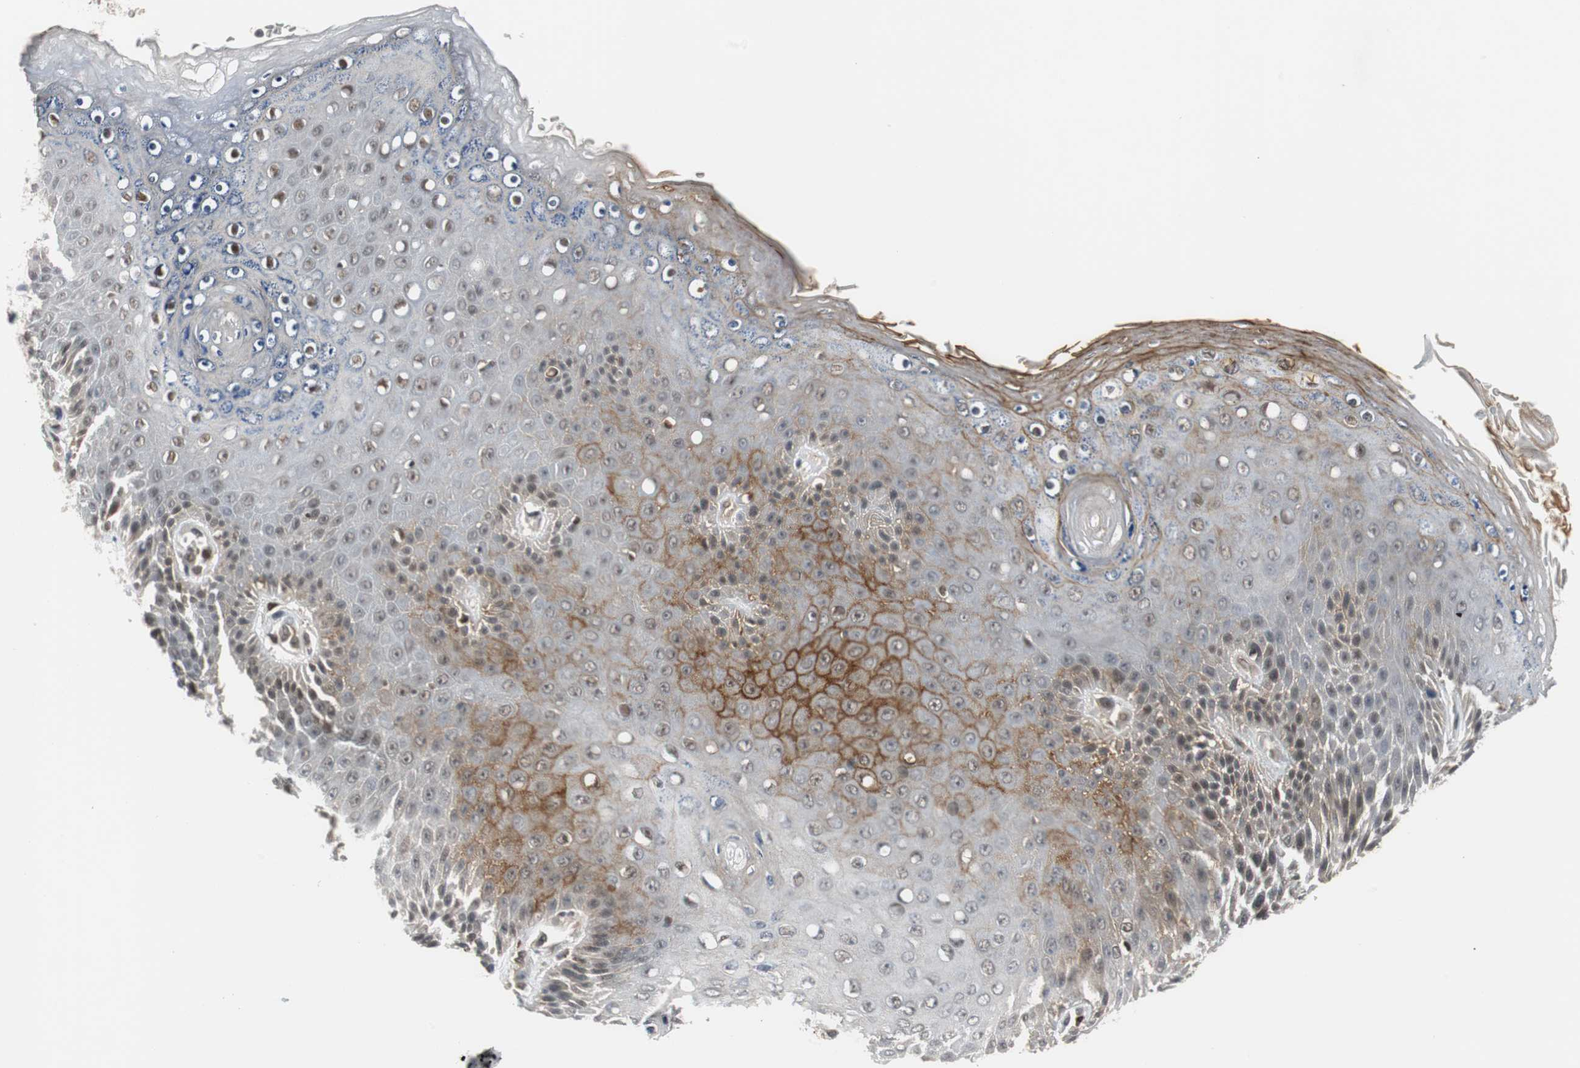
{"staining": {"intensity": "moderate", "quantity": ">75%", "location": "cytoplasmic/membranous,nuclear"}, "tissue": "skin", "cell_type": "Epidermal cells", "image_type": "normal", "snomed": [{"axis": "morphology", "description": "Normal tissue, NOS"}, {"axis": "topography", "description": "Anal"}], "caption": "A micrograph of human skin stained for a protein displays moderate cytoplasmic/membranous,nuclear brown staining in epidermal cells.", "gene": "SIRT1", "patient": {"sex": "female", "age": 46}}